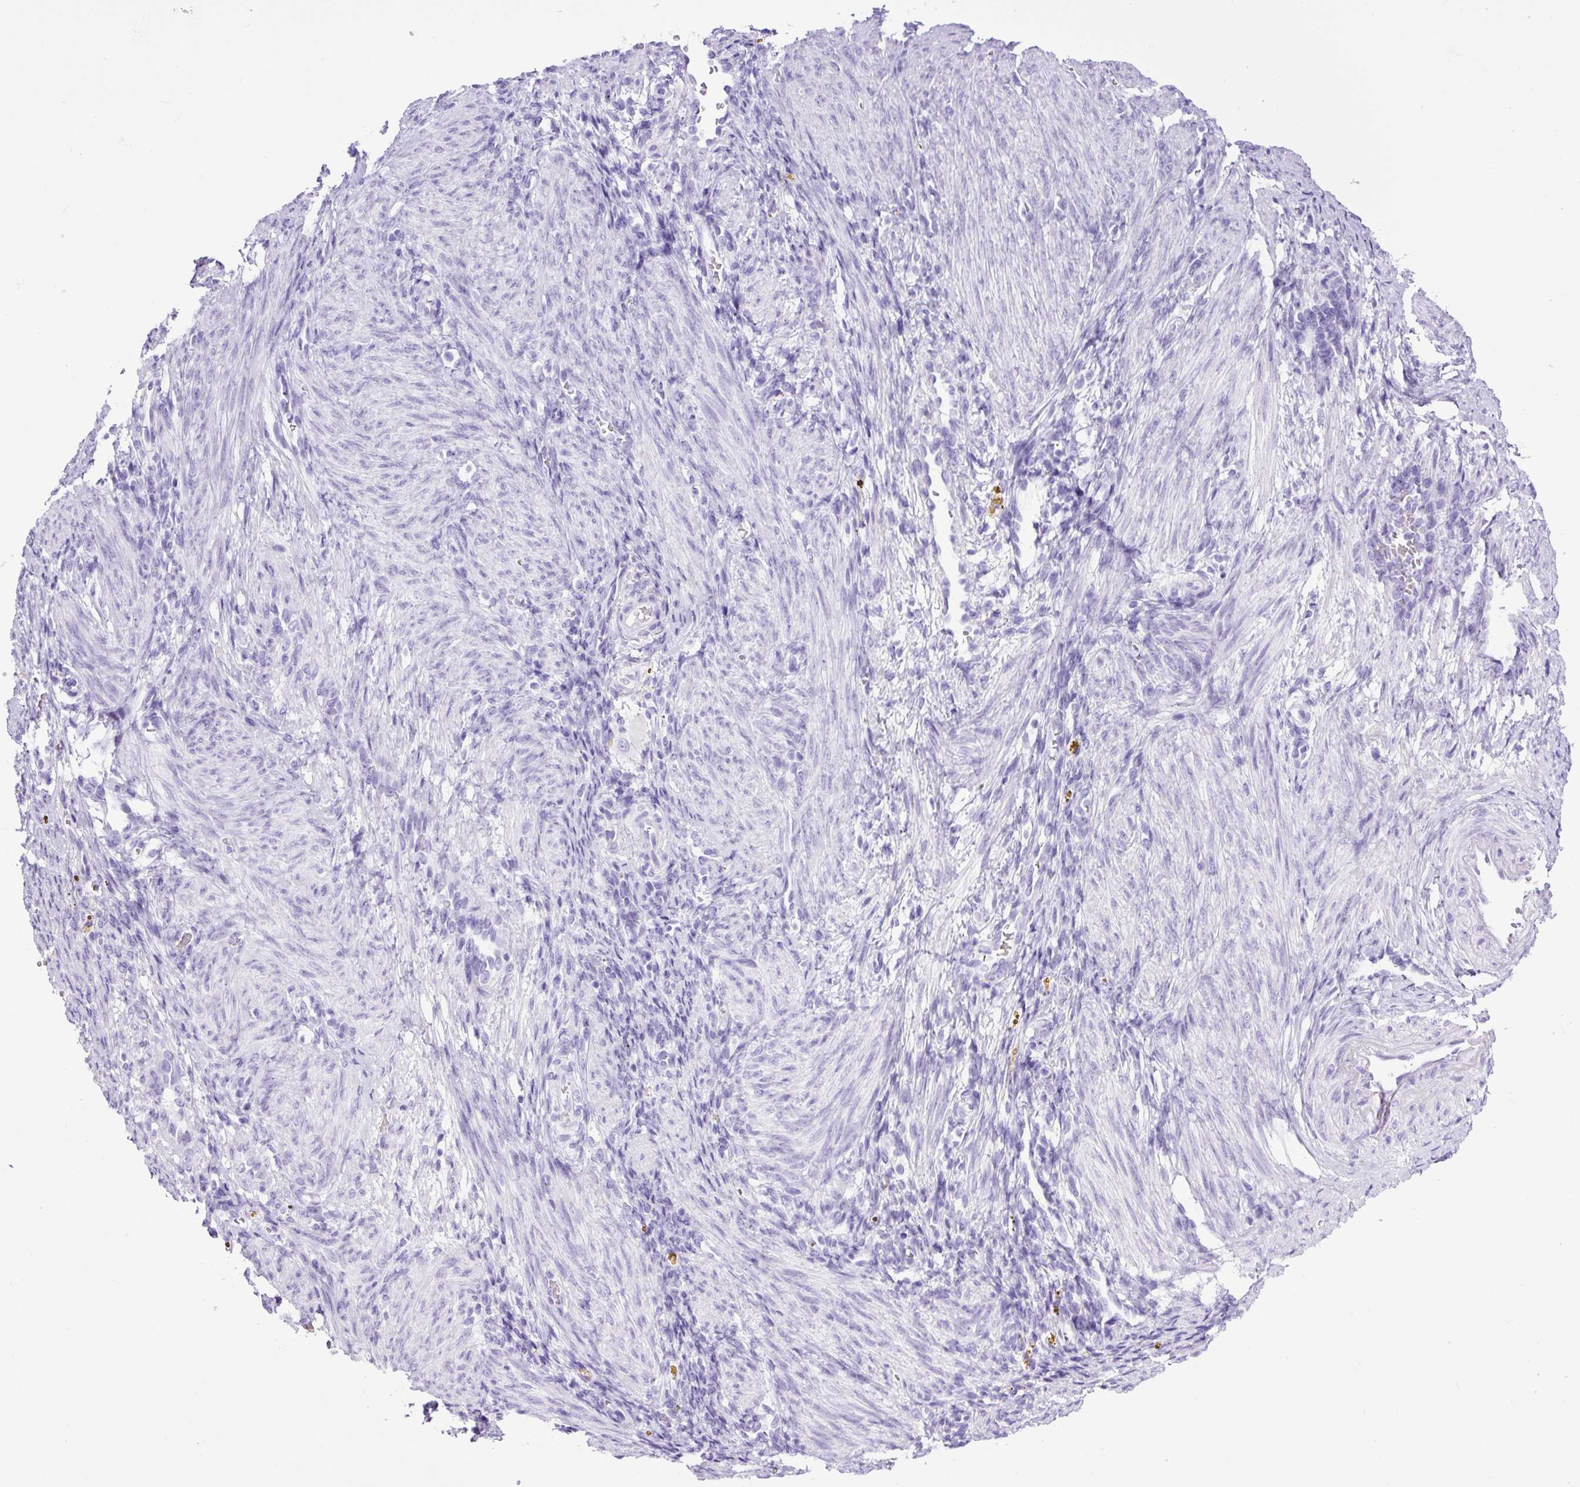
{"staining": {"intensity": "negative", "quantity": "none", "location": "none"}, "tissue": "endometrium", "cell_type": "Cells in endometrial stroma", "image_type": "normal", "snomed": [{"axis": "morphology", "description": "Normal tissue, NOS"}, {"axis": "topography", "description": "Endometrium"}], "caption": "The photomicrograph exhibits no staining of cells in endometrial stroma in benign endometrium. The staining is performed using DAB (3,3'-diaminobenzidine) brown chromogen with nuclei counter-stained in using hematoxylin.", "gene": "CEL", "patient": {"sex": "female", "age": 34}}